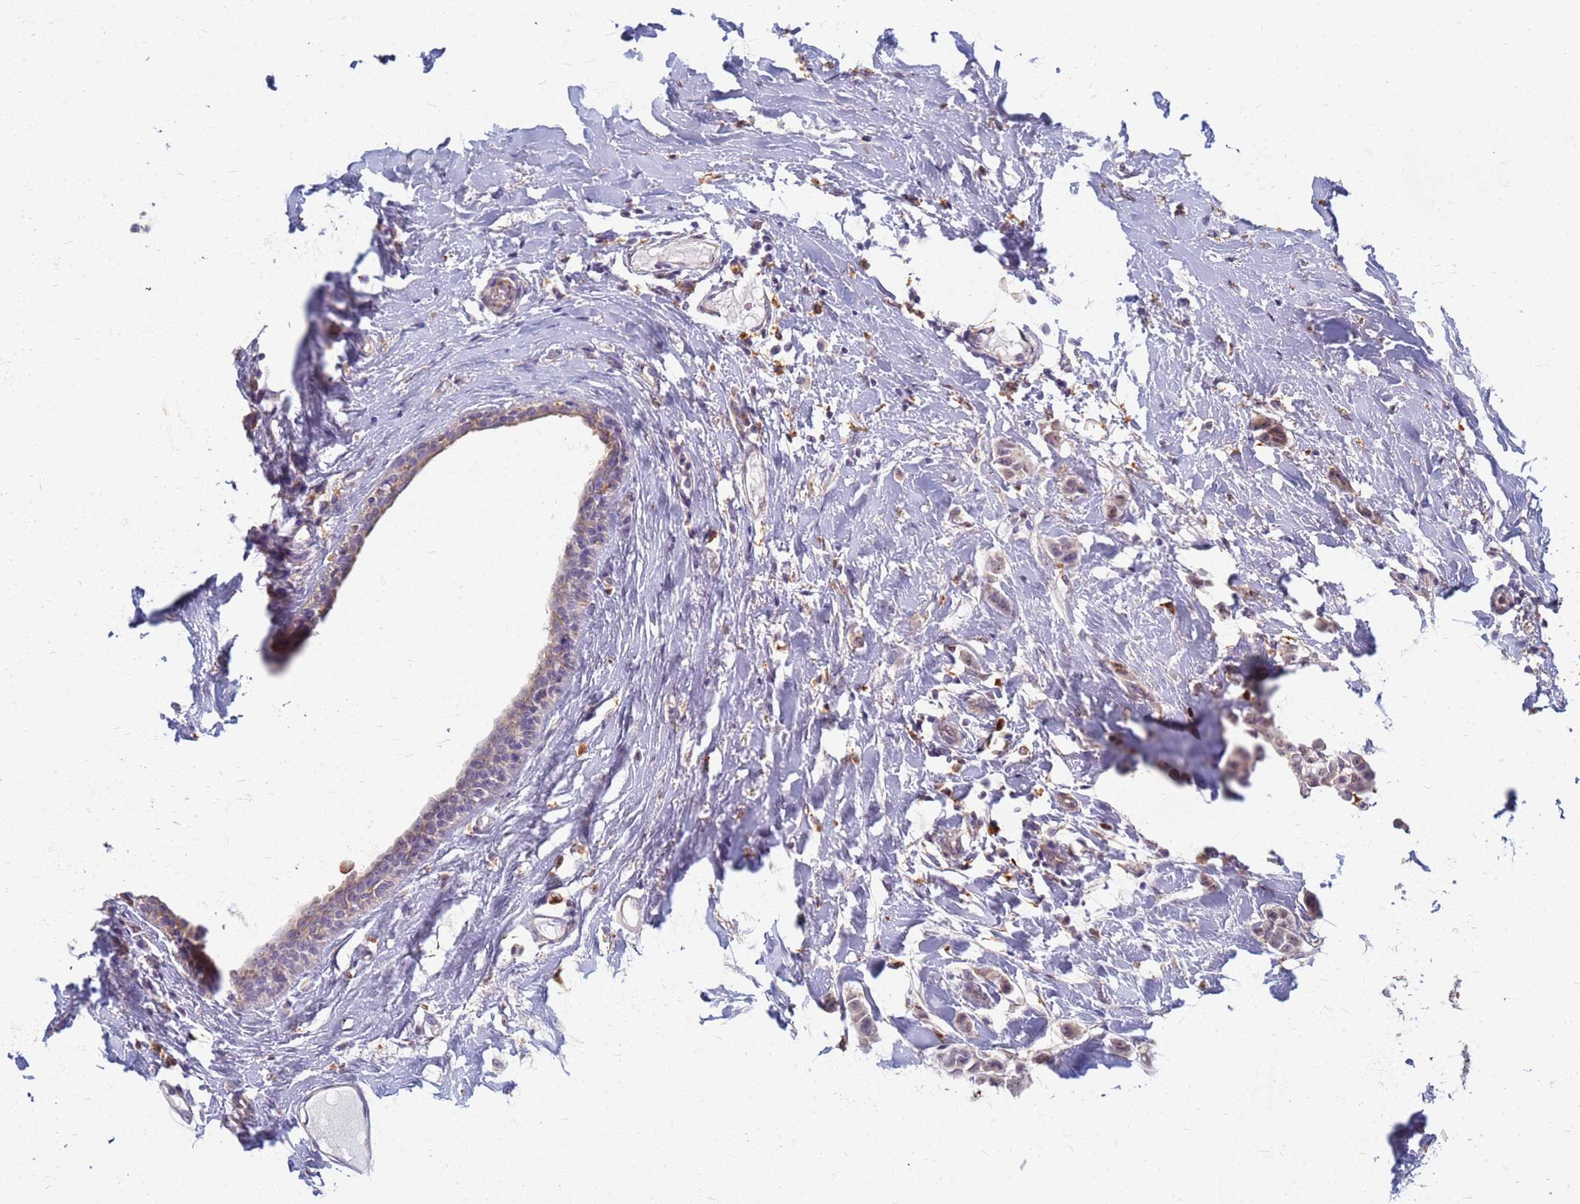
{"staining": {"intensity": "weak", "quantity": ">75%", "location": "cytoplasmic/membranous"}, "tissue": "breast cancer", "cell_type": "Tumor cells", "image_type": "cancer", "snomed": [{"axis": "morphology", "description": "Duct carcinoma"}, {"axis": "topography", "description": "Breast"}], "caption": "Approximately >75% of tumor cells in human breast cancer demonstrate weak cytoplasmic/membranous protein staining as visualized by brown immunohistochemical staining.", "gene": "ATP6V1E1", "patient": {"sex": "female", "age": 40}}